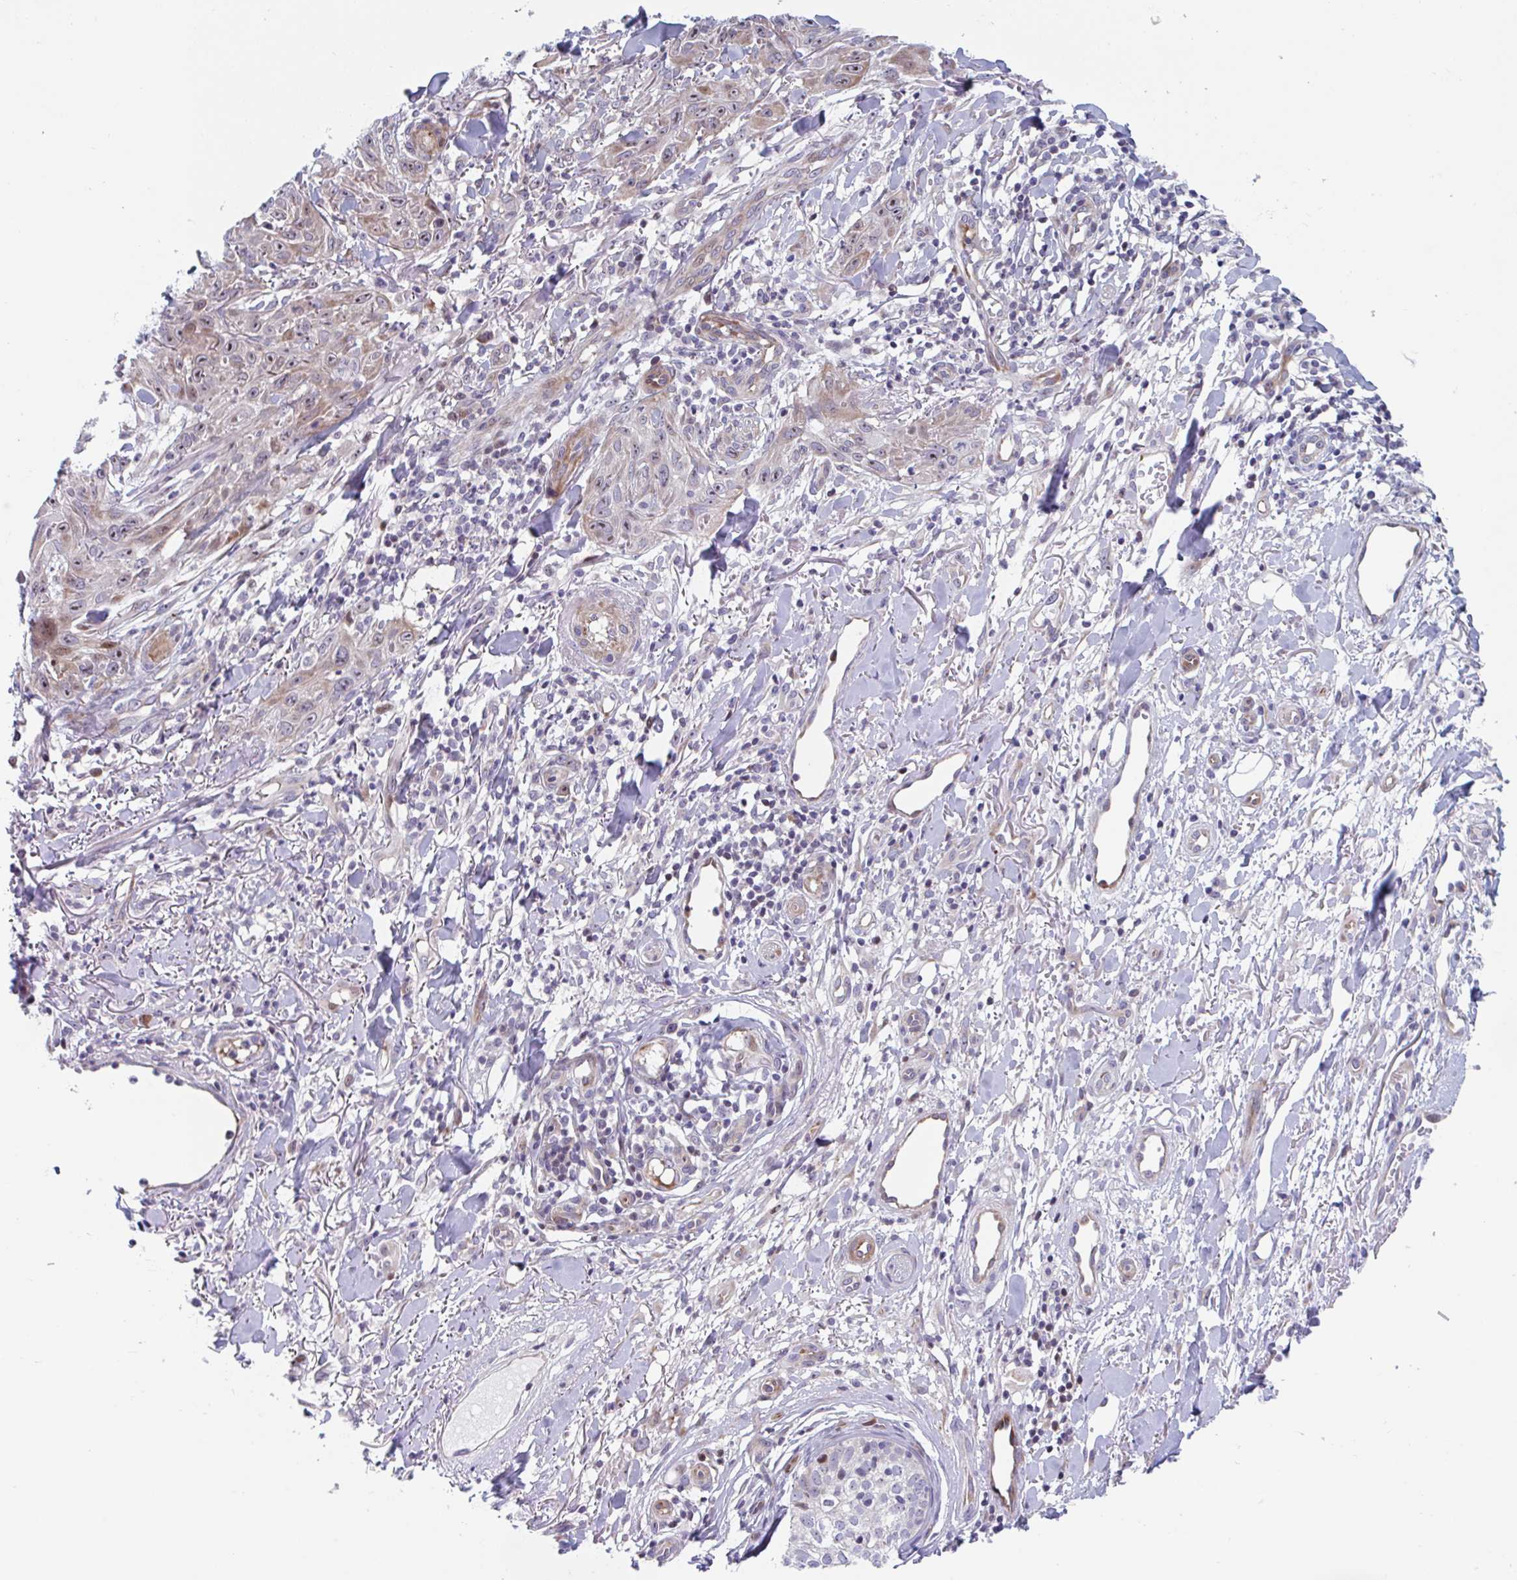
{"staining": {"intensity": "weak", "quantity": "25%-75%", "location": "cytoplasmic/membranous,nuclear"}, "tissue": "skin cancer", "cell_type": "Tumor cells", "image_type": "cancer", "snomed": [{"axis": "morphology", "description": "Squamous cell carcinoma, NOS"}, {"axis": "topography", "description": "Skin"}], "caption": "Human skin cancer stained with a protein marker exhibits weak staining in tumor cells.", "gene": "DUXA", "patient": {"sex": "male", "age": 86}}